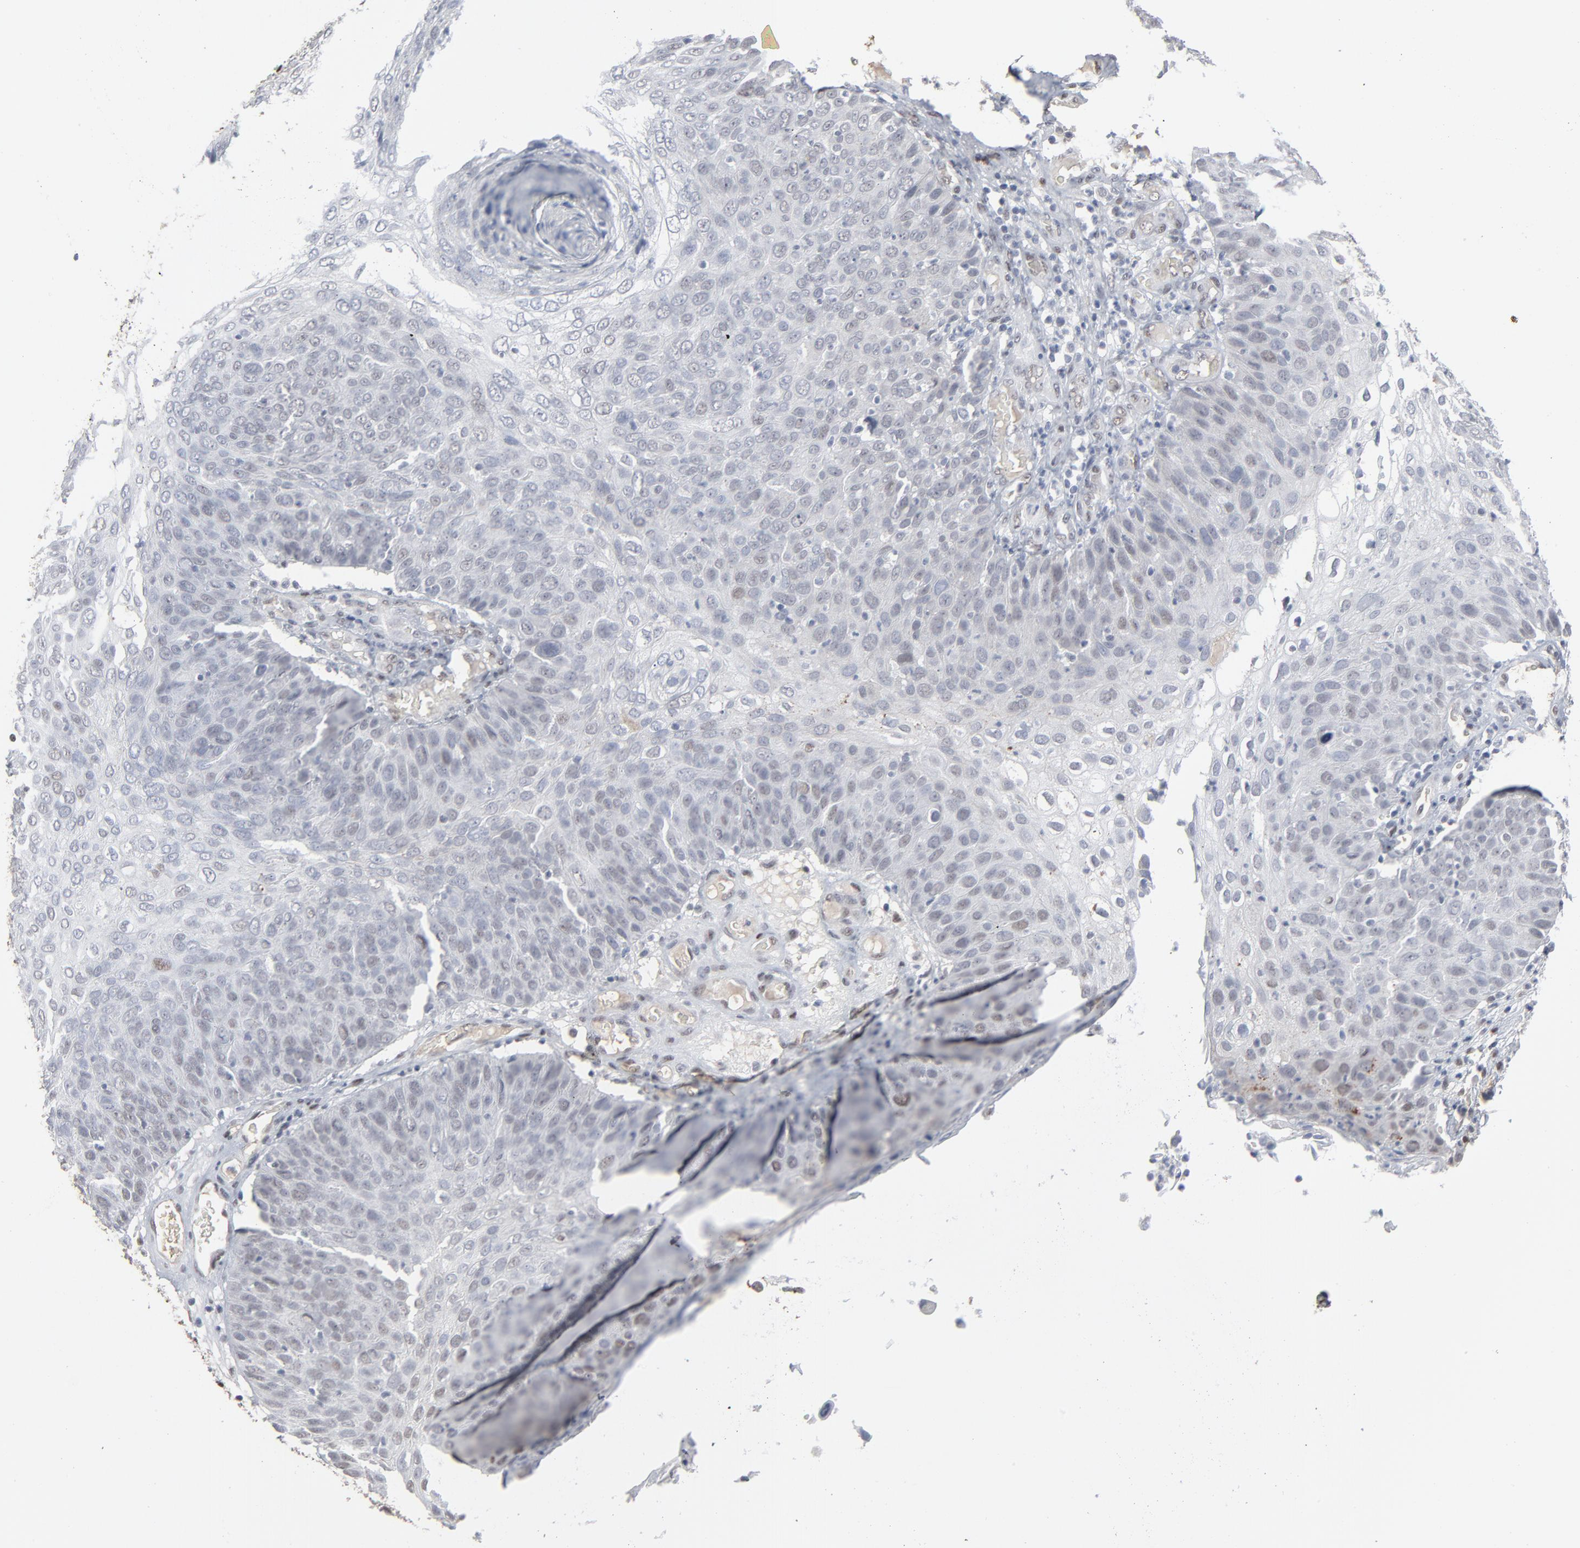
{"staining": {"intensity": "weak", "quantity": "<25%", "location": "nuclear"}, "tissue": "skin cancer", "cell_type": "Tumor cells", "image_type": "cancer", "snomed": [{"axis": "morphology", "description": "Squamous cell carcinoma, NOS"}, {"axis": "topography", "description": "Skin"}], "caption": "The immunohistochemistry image has no significant positivity in tumor cells of skin squamous cell carcinoma tissue. (DAB immunohistochemistry (IHC), high magnification).", "gene": "ATF7", "patient": {"sex": "male", "age": 87}}